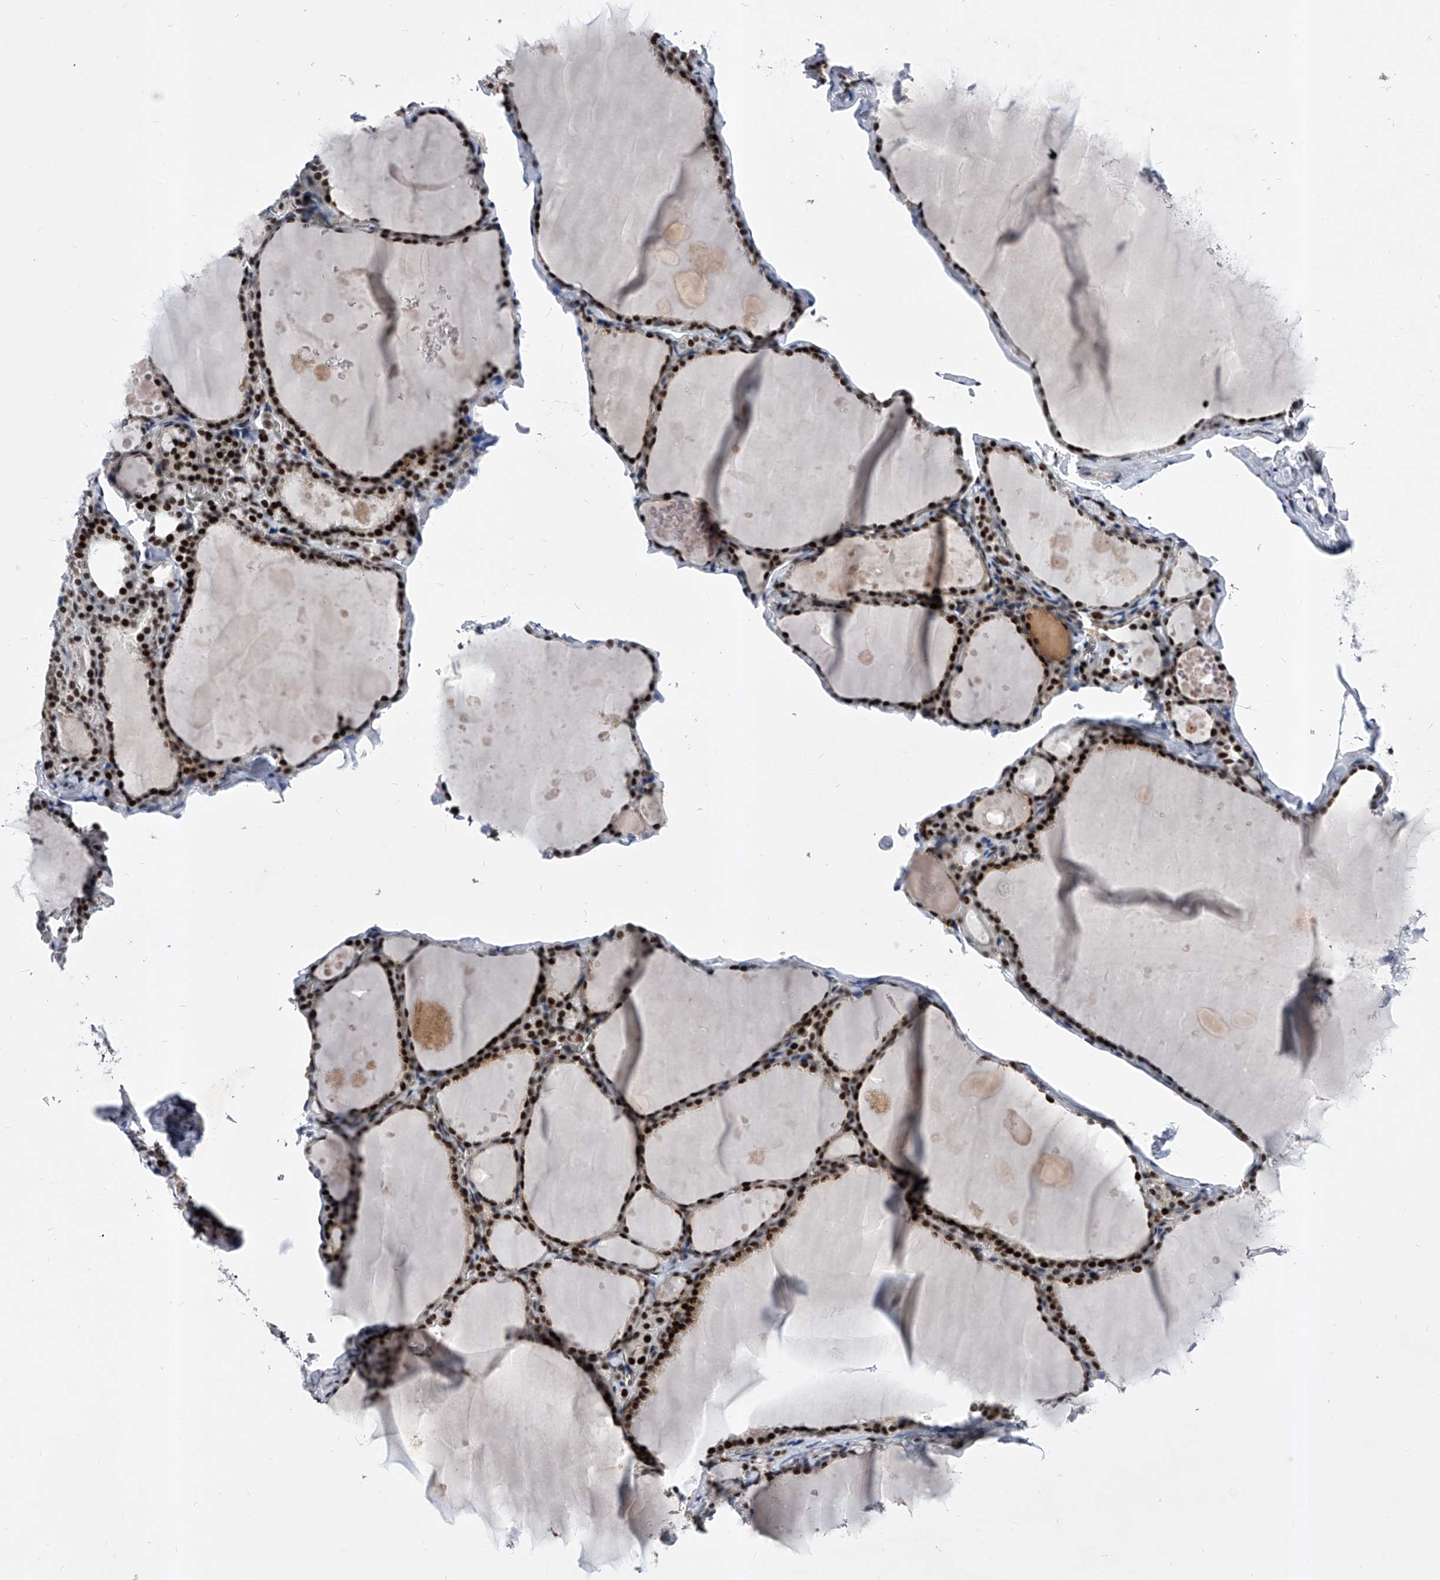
{"staining": {"intensity": "strong", "quantity": ">75%", "location": "nuclear"}, "tissue": "thyroid gland", "cell_type": "Glandular cells", "image_type": "normal", "snomed": [{"axis": "morphology", "description": "Normal tissue, NOS"}, {"axis": "topography", "description": "Thyroid gland"}], "caption": "Immunohistochemistry (IHC) (DAB) staining of benign thyroid gland demonstrates strong nuclear protein expression in approximately >75% of glandular cells. (Stains: DAB (3,3'-diaminobenzidine) in brown, nuclei in blue, Microscopy: brightfield microscopy at high magnification).", "gene": "TESK2", "patient": {"sex": "male", "age": 56}}